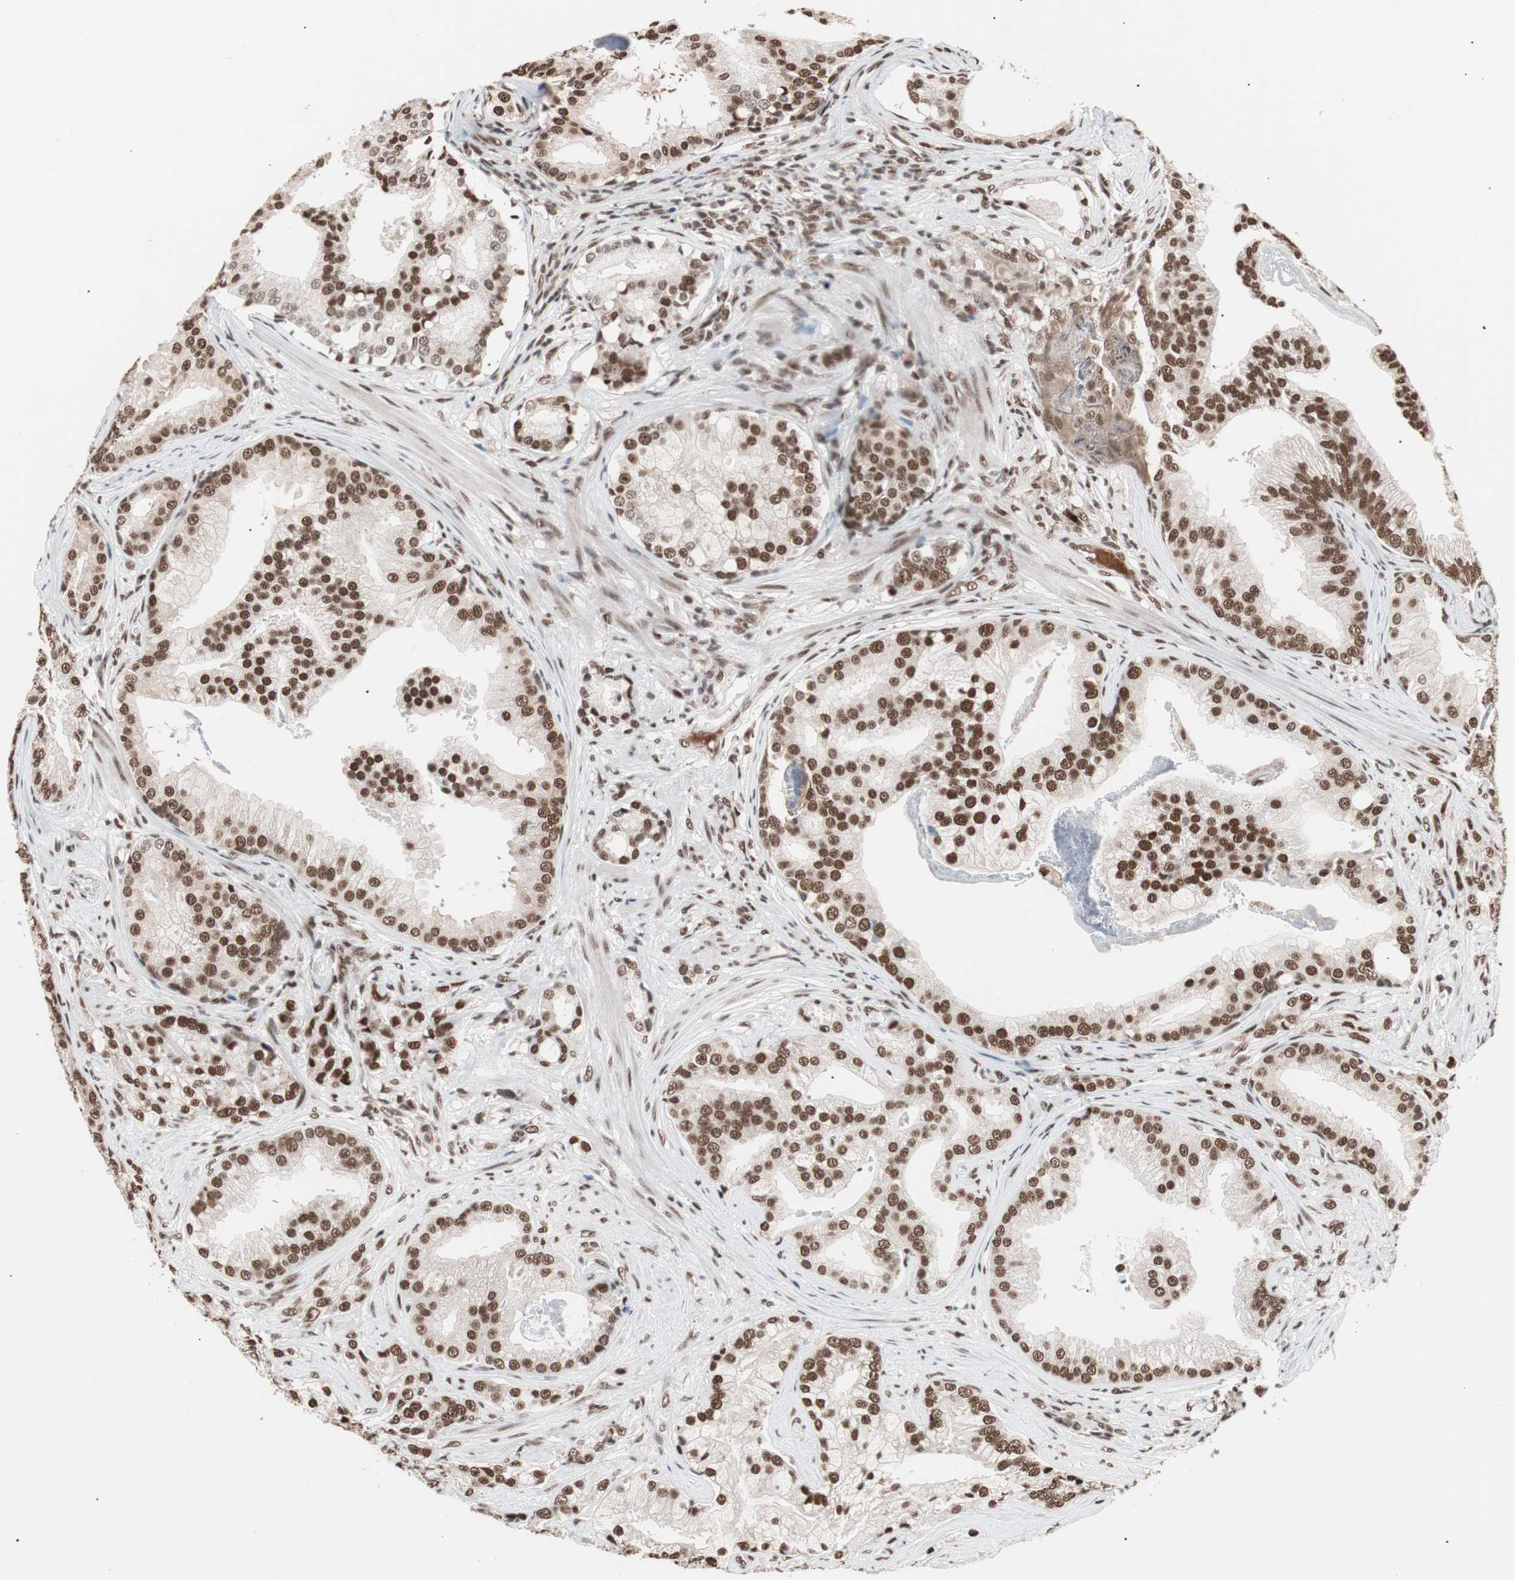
{"staining": {"intensity": "moderate", "quantity": ">75%", "location": "nuclear"}, "tissue": "prostate cancer", "cell_type": "Tumor cells", "image_type": "cancer", "snomed": [{"axis": "morphology", "description": "Adenocarcinoma, Low grade"}, {"axis": "topography", "description": "Prostate"}], "caption": "Immunohistochemistry (IHC) histopathology image of neoplastic tissue: human prostate cancer stained using immunohistochemistry shows medium levels of moderate protein expression localized specifically in the nuclear of tumor cells, appearing as a nuclear brown color.", "gene": "CHAMP1", "patient": {"sex": "male", "age": 58}}